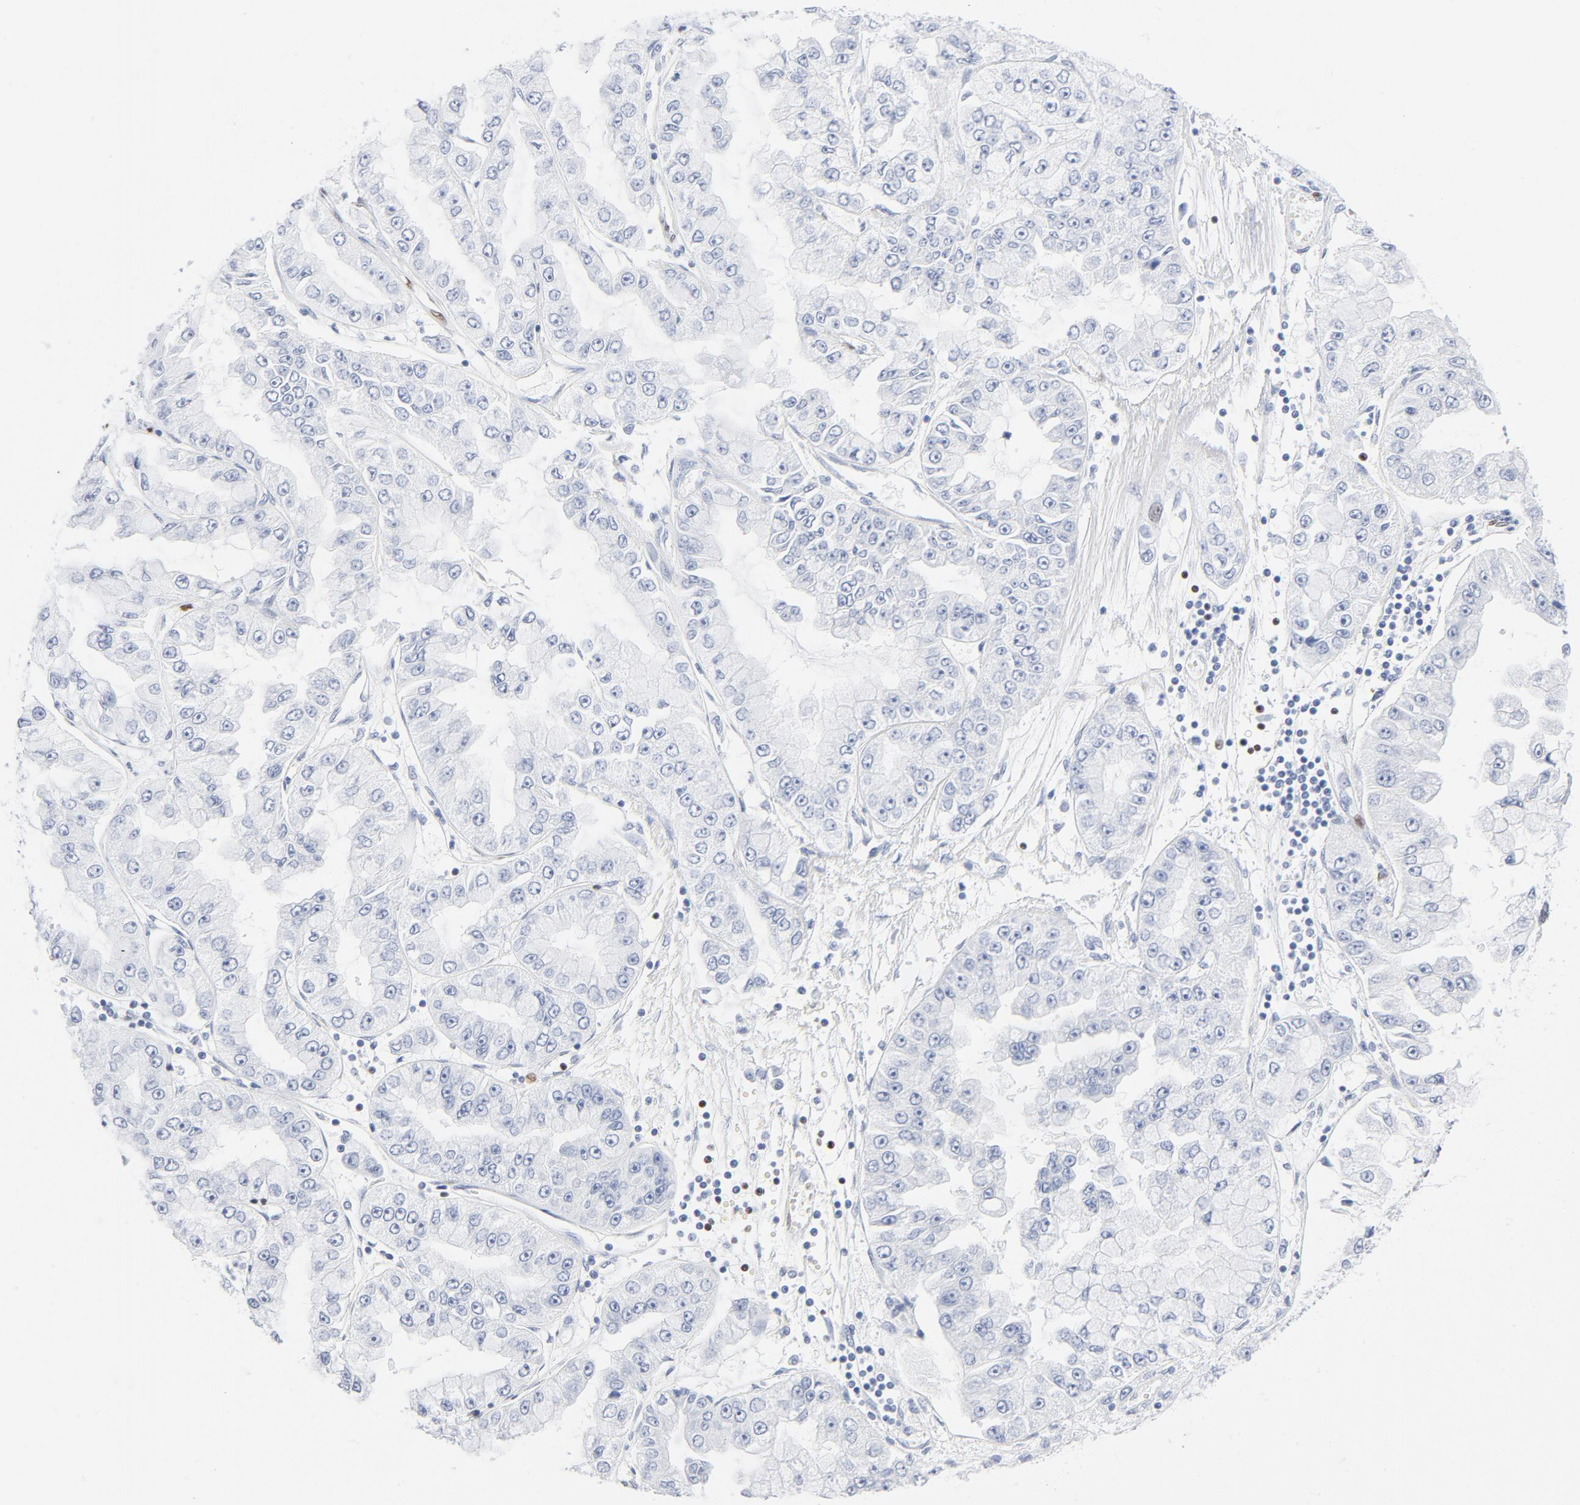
{"staining": {"intensity": "negative", "quantity": "none", "location": "none"}, "tissue": "liver cancer", "cell_type": "Tumor cells", "image_type": "cancer", "snomed": [{"axis": "morphology", "description": "Cholangiocarcinoma"}, {"axis": "topography", "description": "Liver"}], "caption": "Micrograph shows no protein staining in tumor cells of liver cancer tissue. Nuclei are stained in blue.", "gene": "ATF2", "patient": {"sex": "female", "age": 79}}